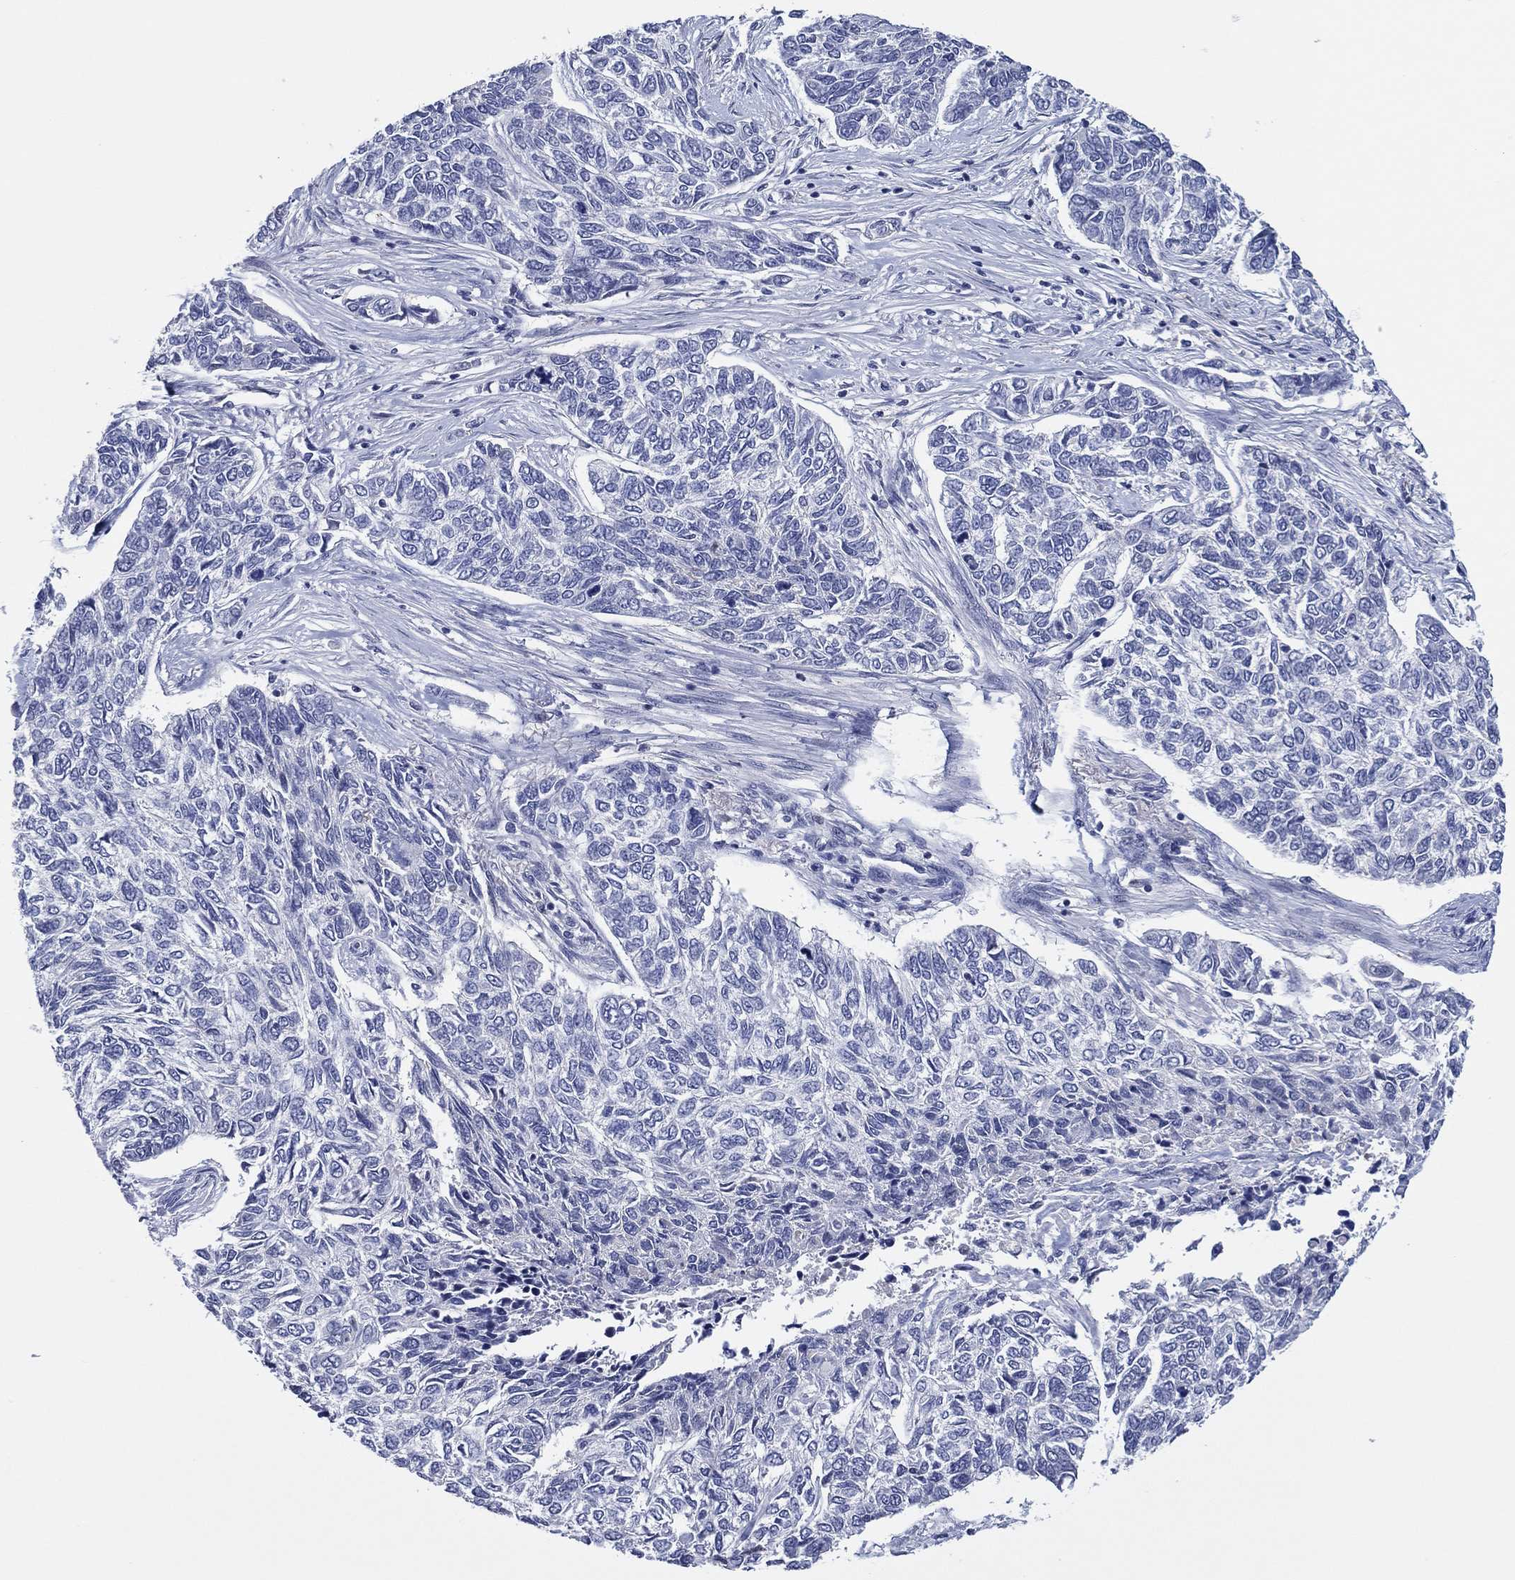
{"staining": {"intensity": "negative", "quantity": "none", "location": "none"}, "tissue": "skin cancer", "cell_type": "Tumor cells", "image_type": "cancer", "snomed": [{"axis": "morphology", "description": "Basal cell carcinoma"}, {"axis": "topography", "description": "Skin"}], "caption": "Immunohistochemistry photomicrograph of neoplastic tissue: skin basal cell carcinoma stained with DAB exhibits no significant protein expression in tumor cells.", "gene": "TRIM31", "patient": {"sex": "female", "age": 65}}